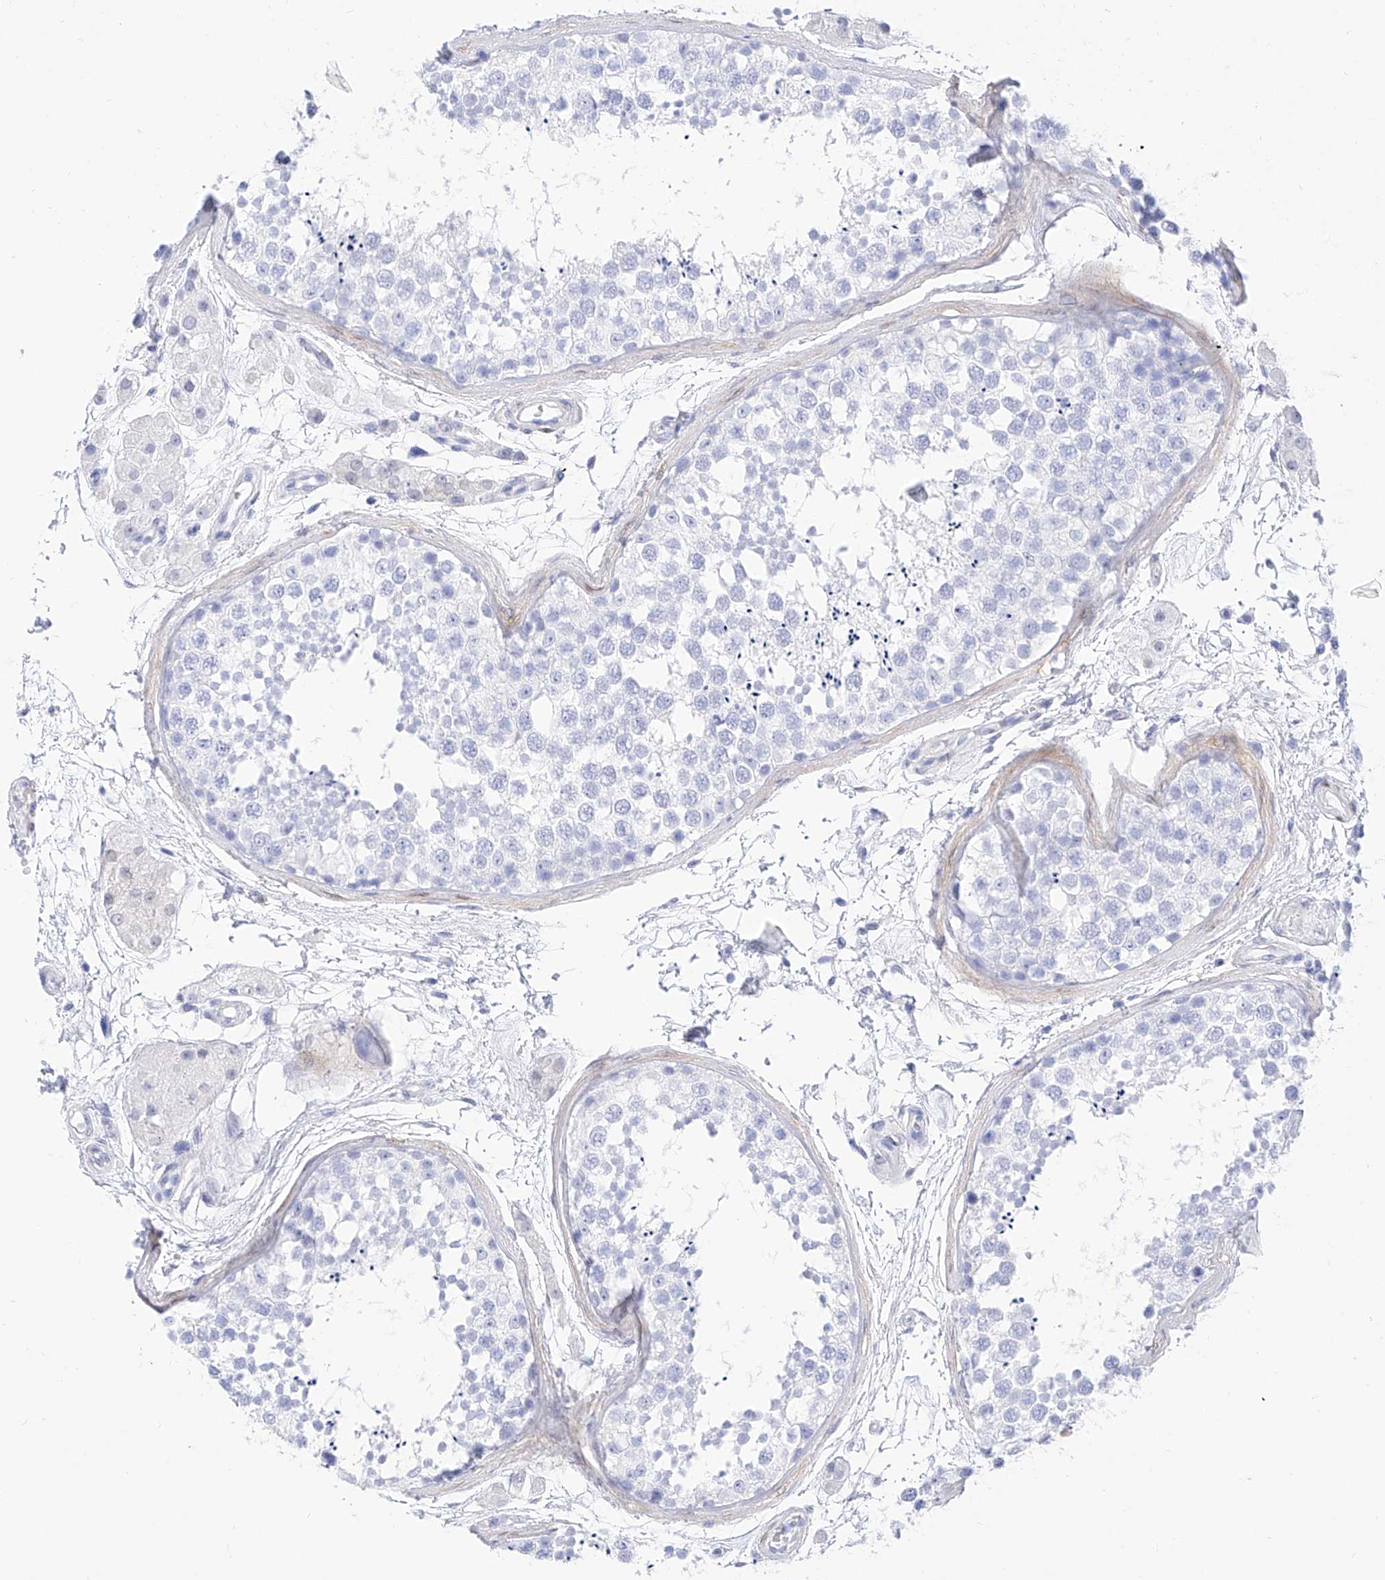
{"staining": {"intensity": "negative", "quantity": "none", "location": "none"}, "tissue": "testis", "cell_type": "Cells in seminiferous ducts", "image_type": "normal", "snomed": [{"axis": "morphology", "description": "Normal tissue, NOS"}, {"axis": "topography", "description": "Testis"}], "caption": "DAB immunohistochemical staining of normal human testis displays no significant expression in cells in seminiferous ducts.", "gene": "TRPC7", "patient": {"sex": "male", "age": 56}}